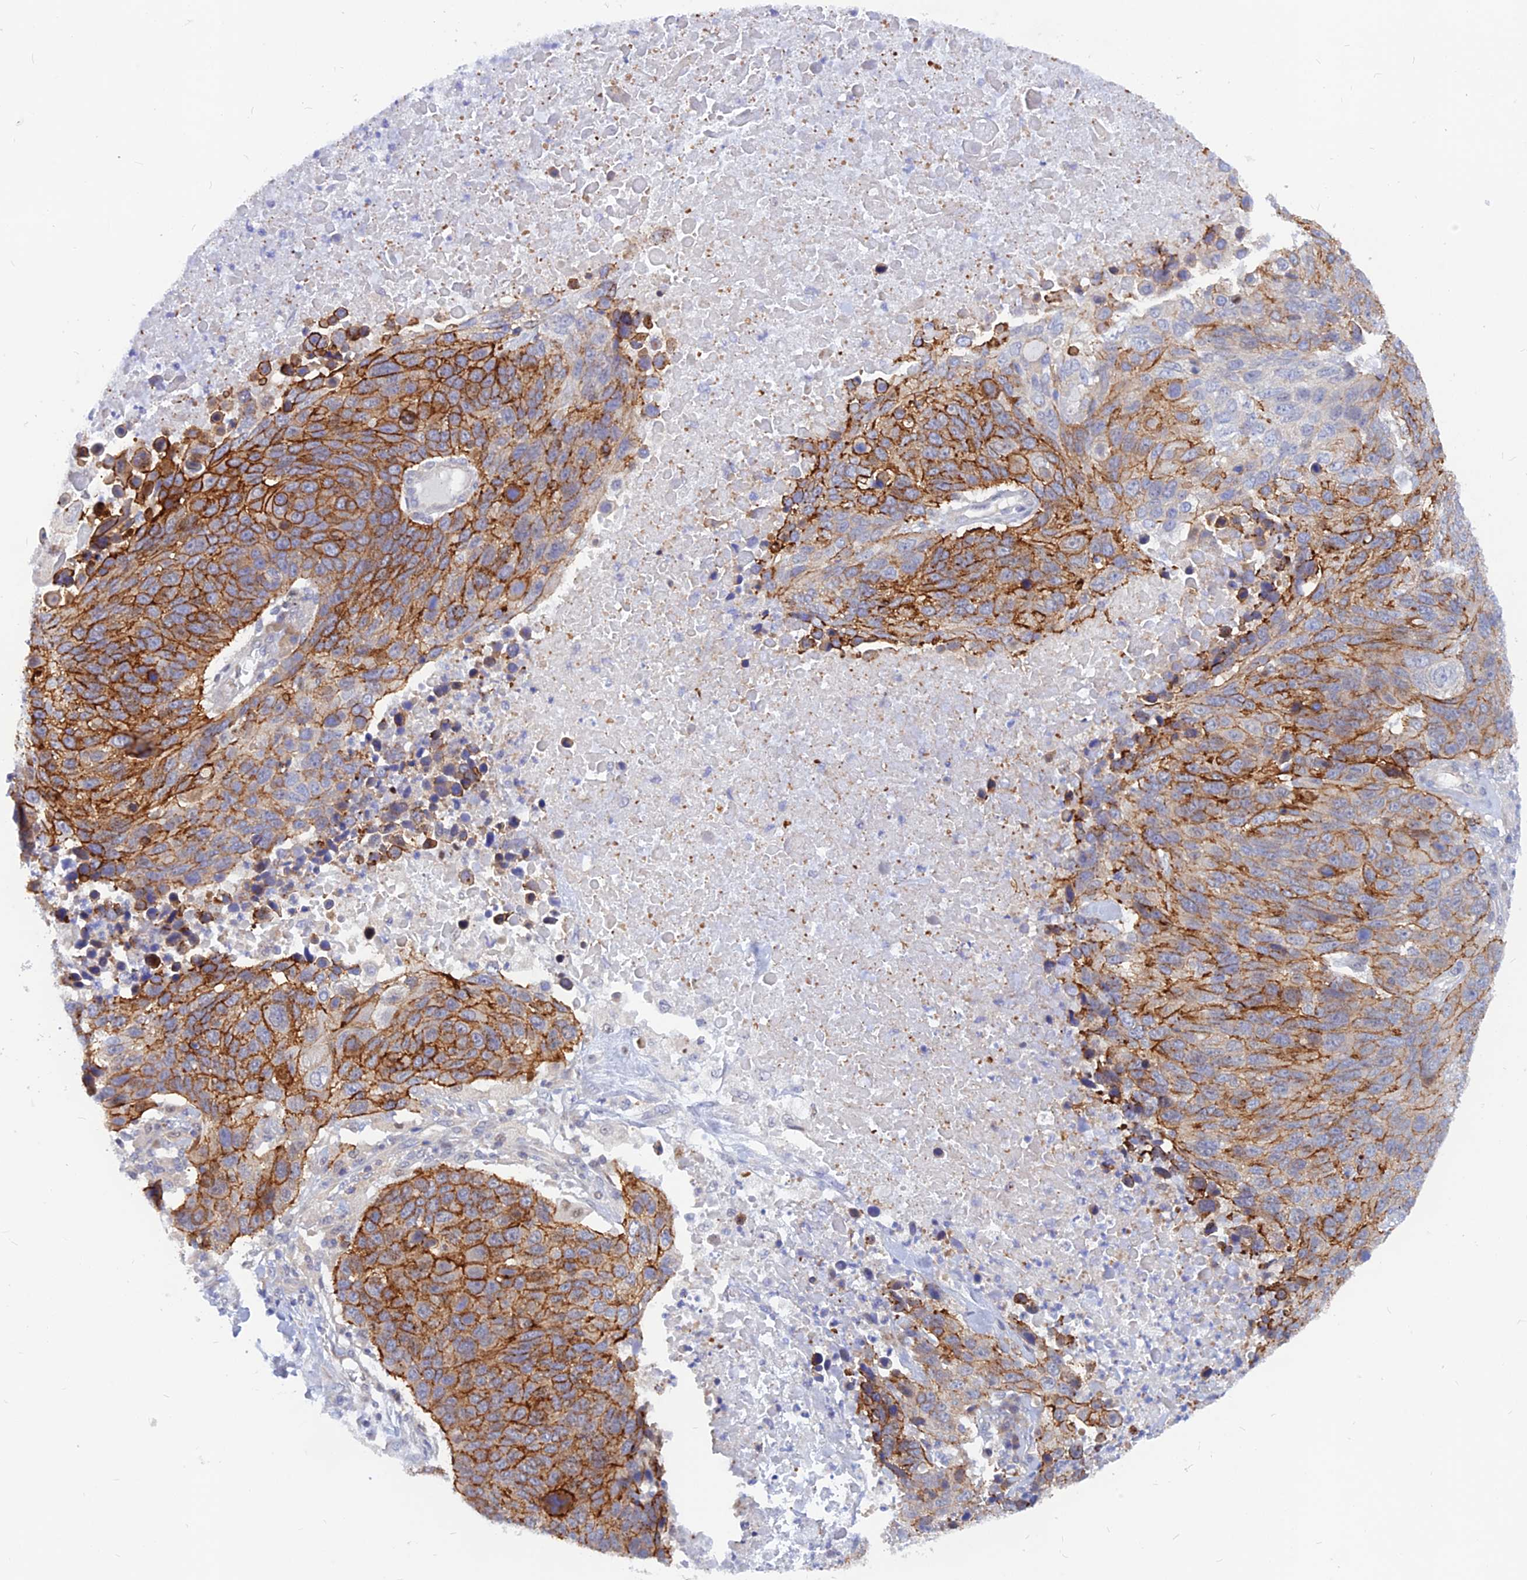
{"staining": {"intensity": "strong", "quantity": ">75%", "location": "cytoplasmic/membranous"}, "tissue": "lung cancer", "cell_type": "Tumor cells", "image_type": "cancer", "snomed": [{"axis": "morphology", "description": "Normal tissue, NOS"}, {"axis": "morphology", "description": "Squamous cell carcinoma, NOS"}, {"axis": "topography", "description": "Lymph node"}, {"axis": "topography", "description": "Lung"}], "caption": "Immunohistochemical staining of lung squamous cell carcinoma exhibits high levels of strong cytoplasmic/membranous protein positivity in about >75% of tumor cells. (Stains: DAB (3,3'-diaminobenzidine) in brown, nuclei in blue, Microscopy: brightfield microscopy at high magnification).", "gene": "DNAJC16", "patient": {"sex": "male", "age": 66}}